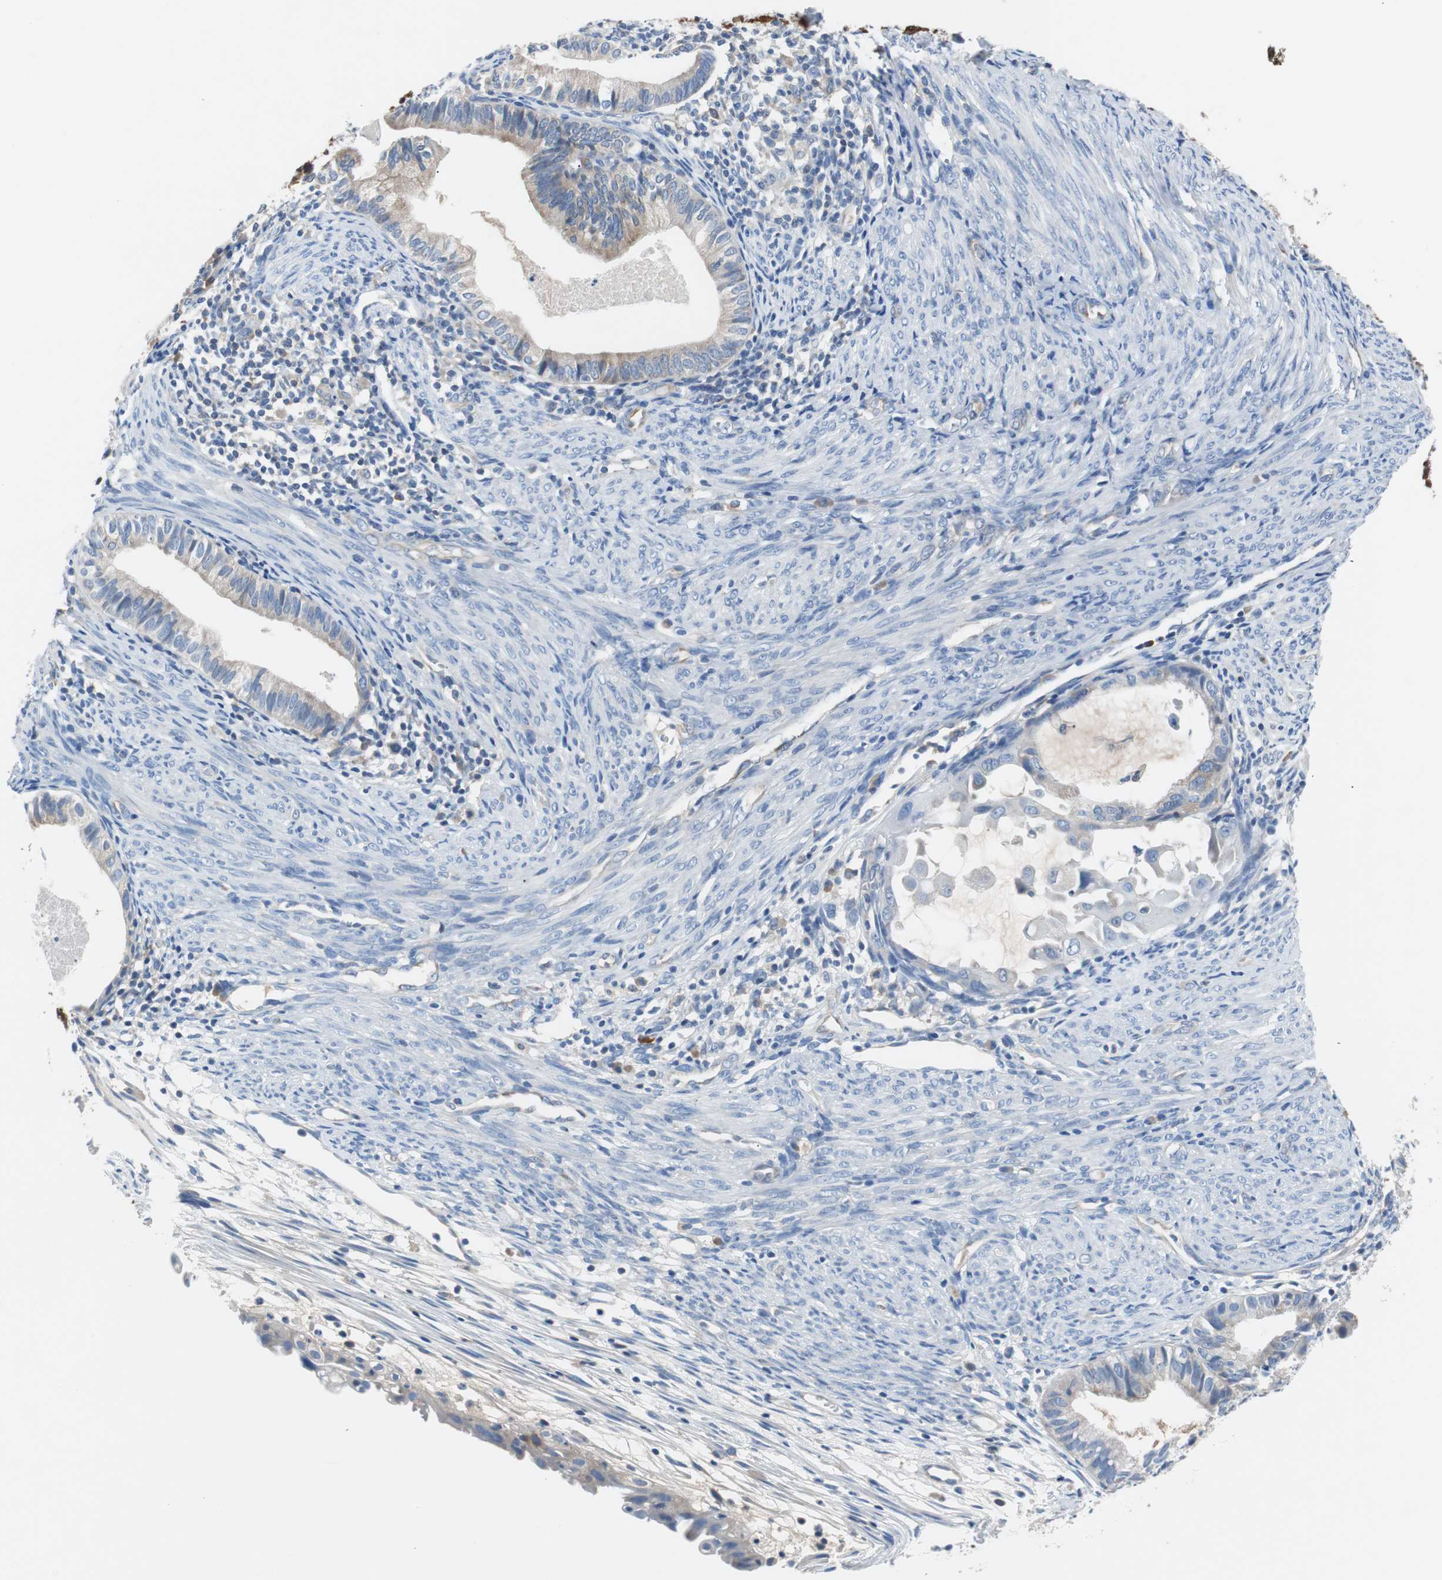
{"staining": {"intensity": "weak", "quantity": "25%-75%", "location": "cytoplasmic/membranous"}, "tissue": "cervical cancer", "cell_type": "Tumor cells", "image_type": "cancer", "snomed": [{"axis": "morphology", "description": "Normal tissue, NOS"}, {"axis": "morphology", "description": "Adenocarcinoma, NOS"}, {"axis": "topography", "description": "Cervix"}, {"axis": "topography", "description": "Endometrium"}], "caption": "Immunohistochemical staining of human cervical adenocarcinoma demonstrates low levels of weak cytoplasmic/membranous positivity in approximately 25%-75% of tumor cells.", "gene": "EEF2K", "patient": {"sex": "female", "age": 86}}